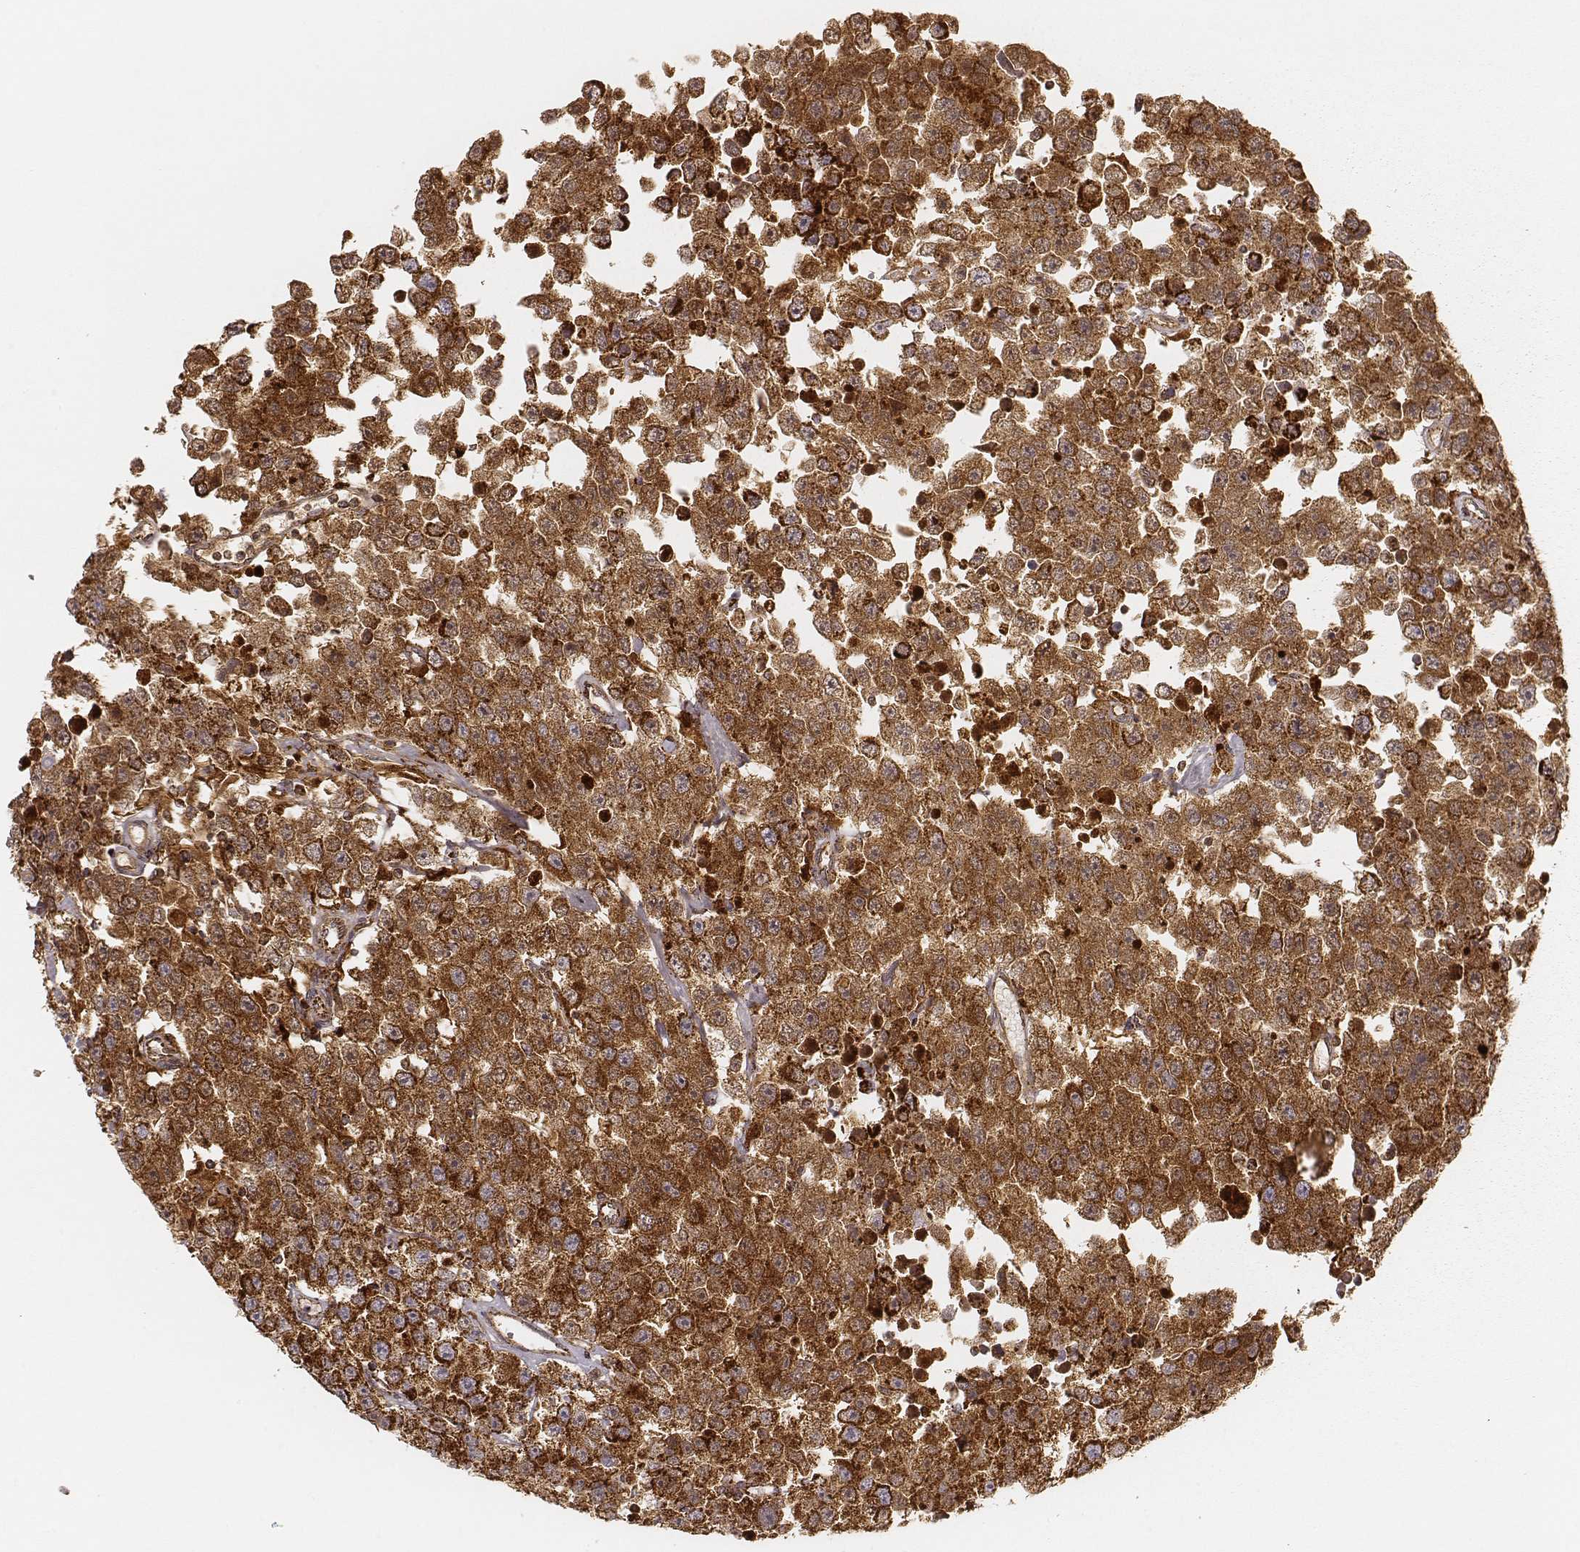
{"staining": {"intensity": "strong", "quantity": ">75%", "location": "cytoplasmic/membranous"}, "tissue": "testis cancer", "cell_type": "Tumor cells", "image_type": "cancer", "snomed": [{"axis": "morphology", "description": "Seminoma, NOS"}, {"axis": "topography", "description": "Testis"}], "caption": "Tumor cells display high levels of strong cytoplasmic/membranous staining in approximately >75% of cells in testis cancer. The staining was performed using DAB to visualize the protein expression in brown, while the nuclei were stained in blue with hematoxylin (Magnification: 20x).", "gene": "CS", "patient": {"sex": "male", "age": 52}}